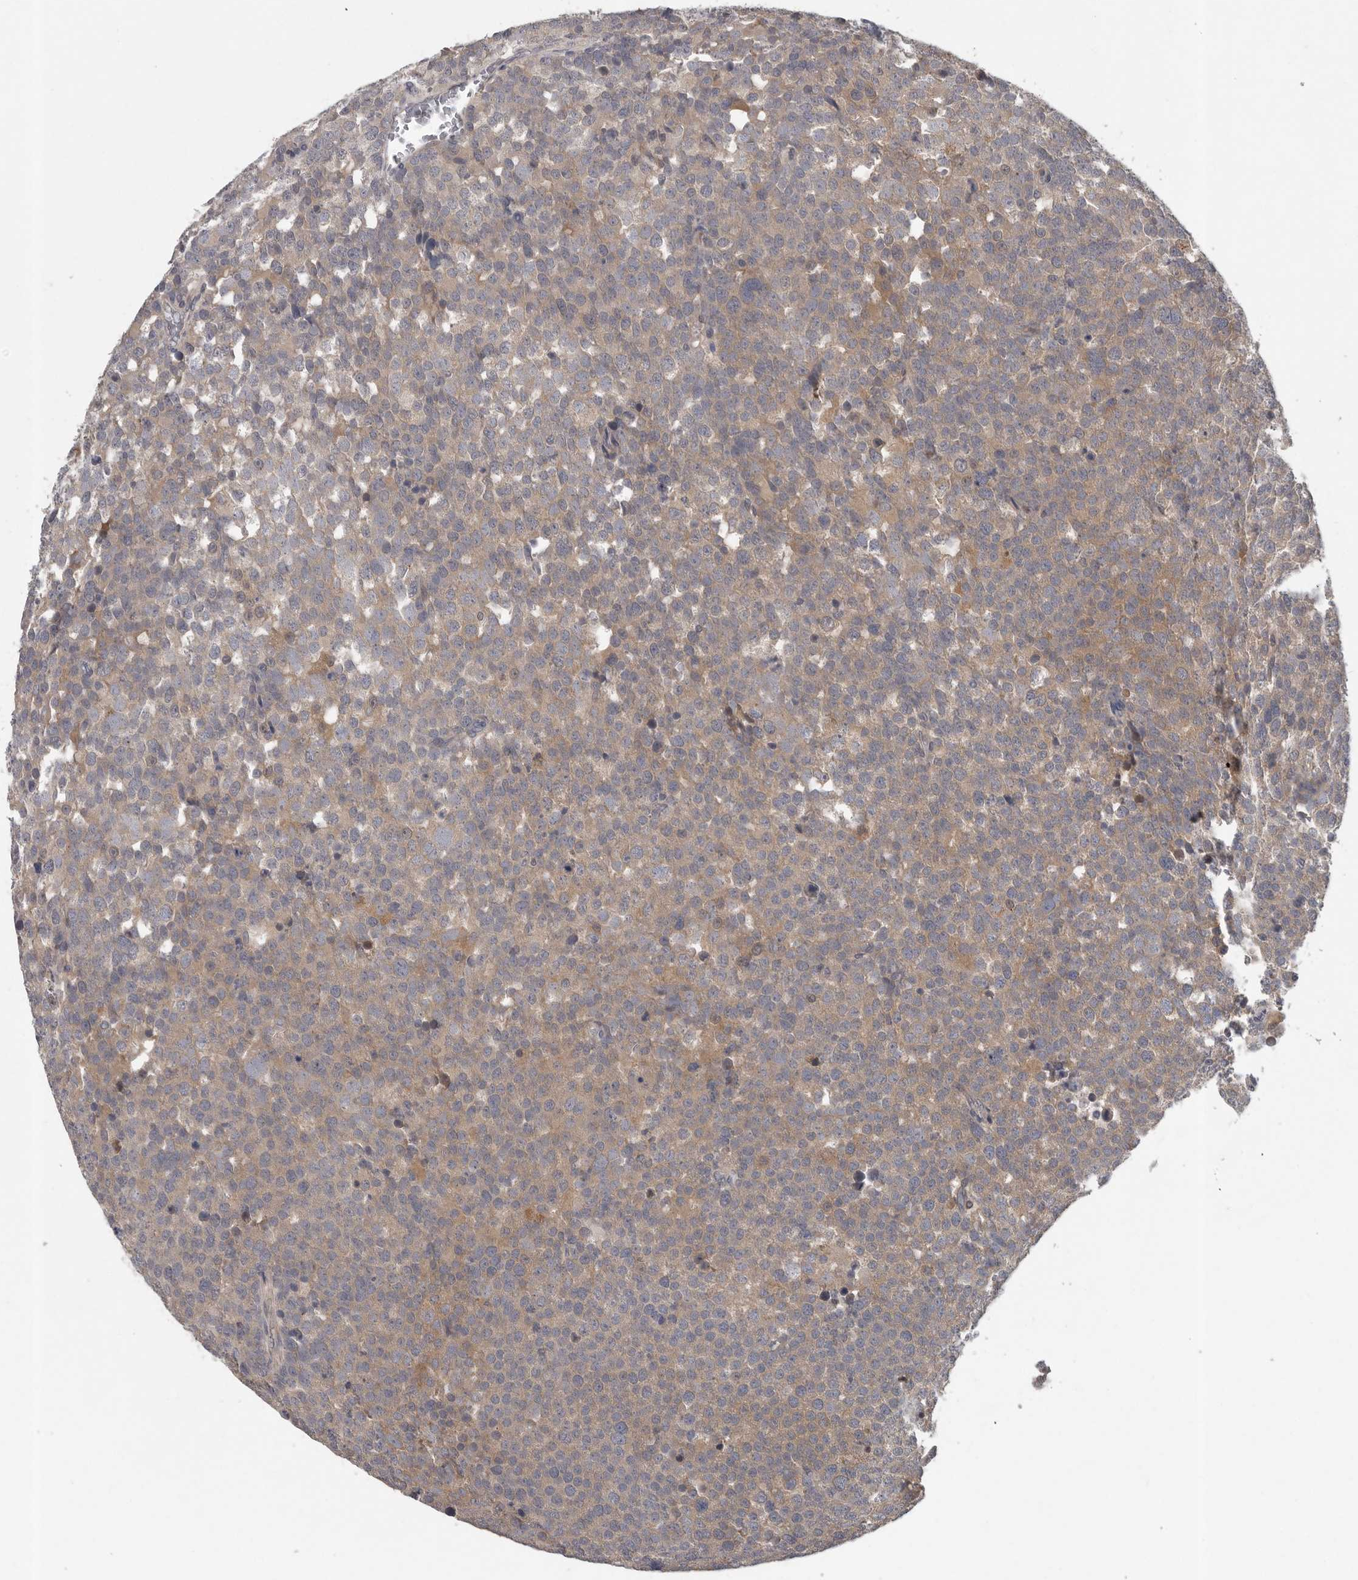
{"staining": {"intensity": "weak", "quantity": "25%-75%", "location": "cytoplasmic/membranous"}, "tissue": "testis cancer", "cell_type": "Tumor cells", "image_type": "cancer", "snomed": [{"axis": "morphology", "description": "Seminoma, NOS"}, {"axis": "topography", "description": "Testis"}], "caption": "Immunohistochemistry histopathology image of testis cancer (seminoma) stained for a protein (brown), which reveals low levels of weak cytoplasmic/membranous staining in approximately 25%-75% of tumor cells.", "gene": "RALGPS2", "patient": {"sex": "male", "age": 71}}